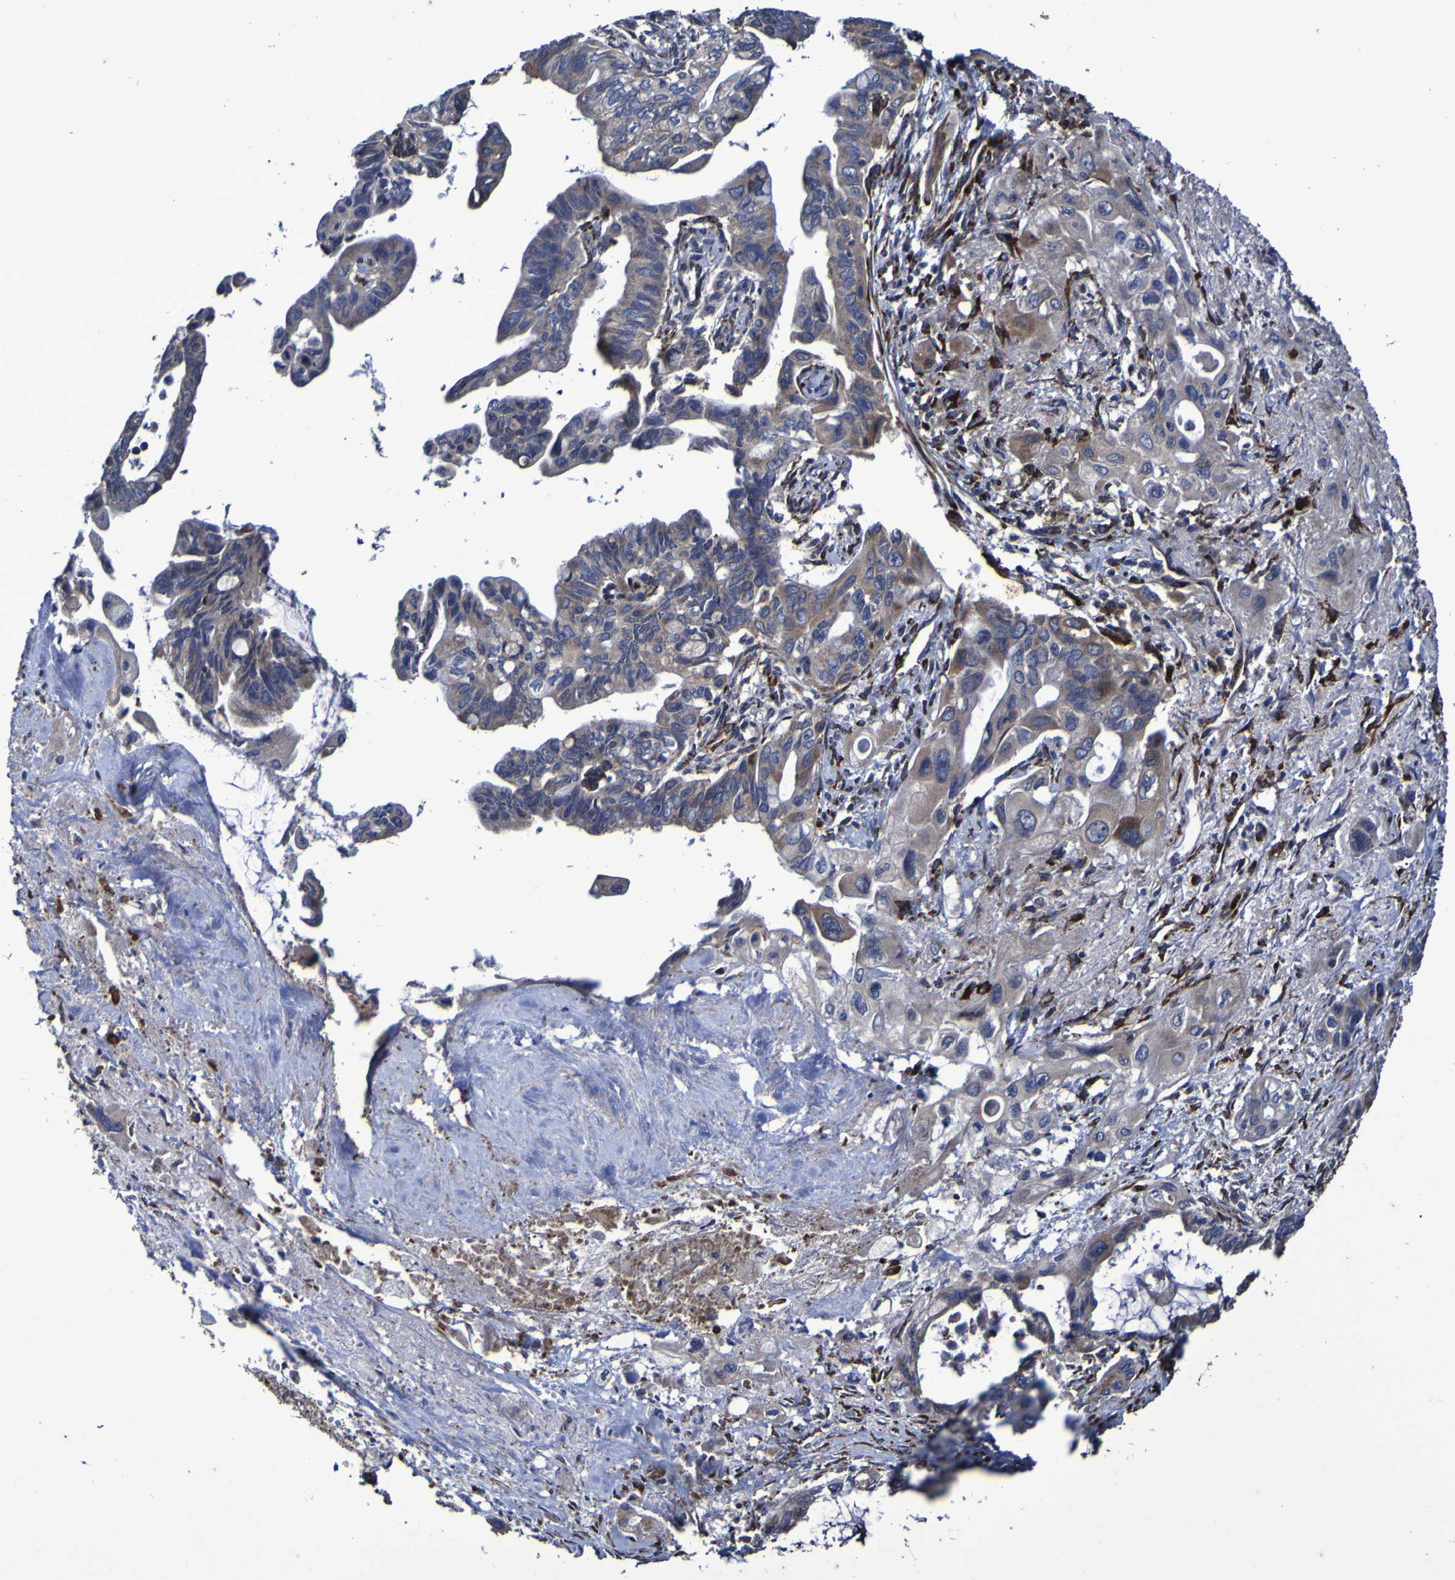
{"staining": {"intensity": "moderate", "quantity": "25%-75%", "location": "cytoplasmic/membranous"}, "tissue": "pancreatic cancer", "cell_type": "Tumor cells", "image_type": "cancer", "snomed": [{"axis": "morphology", "description": "Adenocarcinoma, NOS"}, {"axis": "topography", "description": "Pancreas"}], "caption": "Immunohistochemical staining of human adenocarcinoma (pancreatic) displays medium levels of moderate cytoplasmic/membranous positivity in approximately 25%-75% of tumor cells.", "gene": "P3H1", "patient": {"sex": "male", "age": 73}}